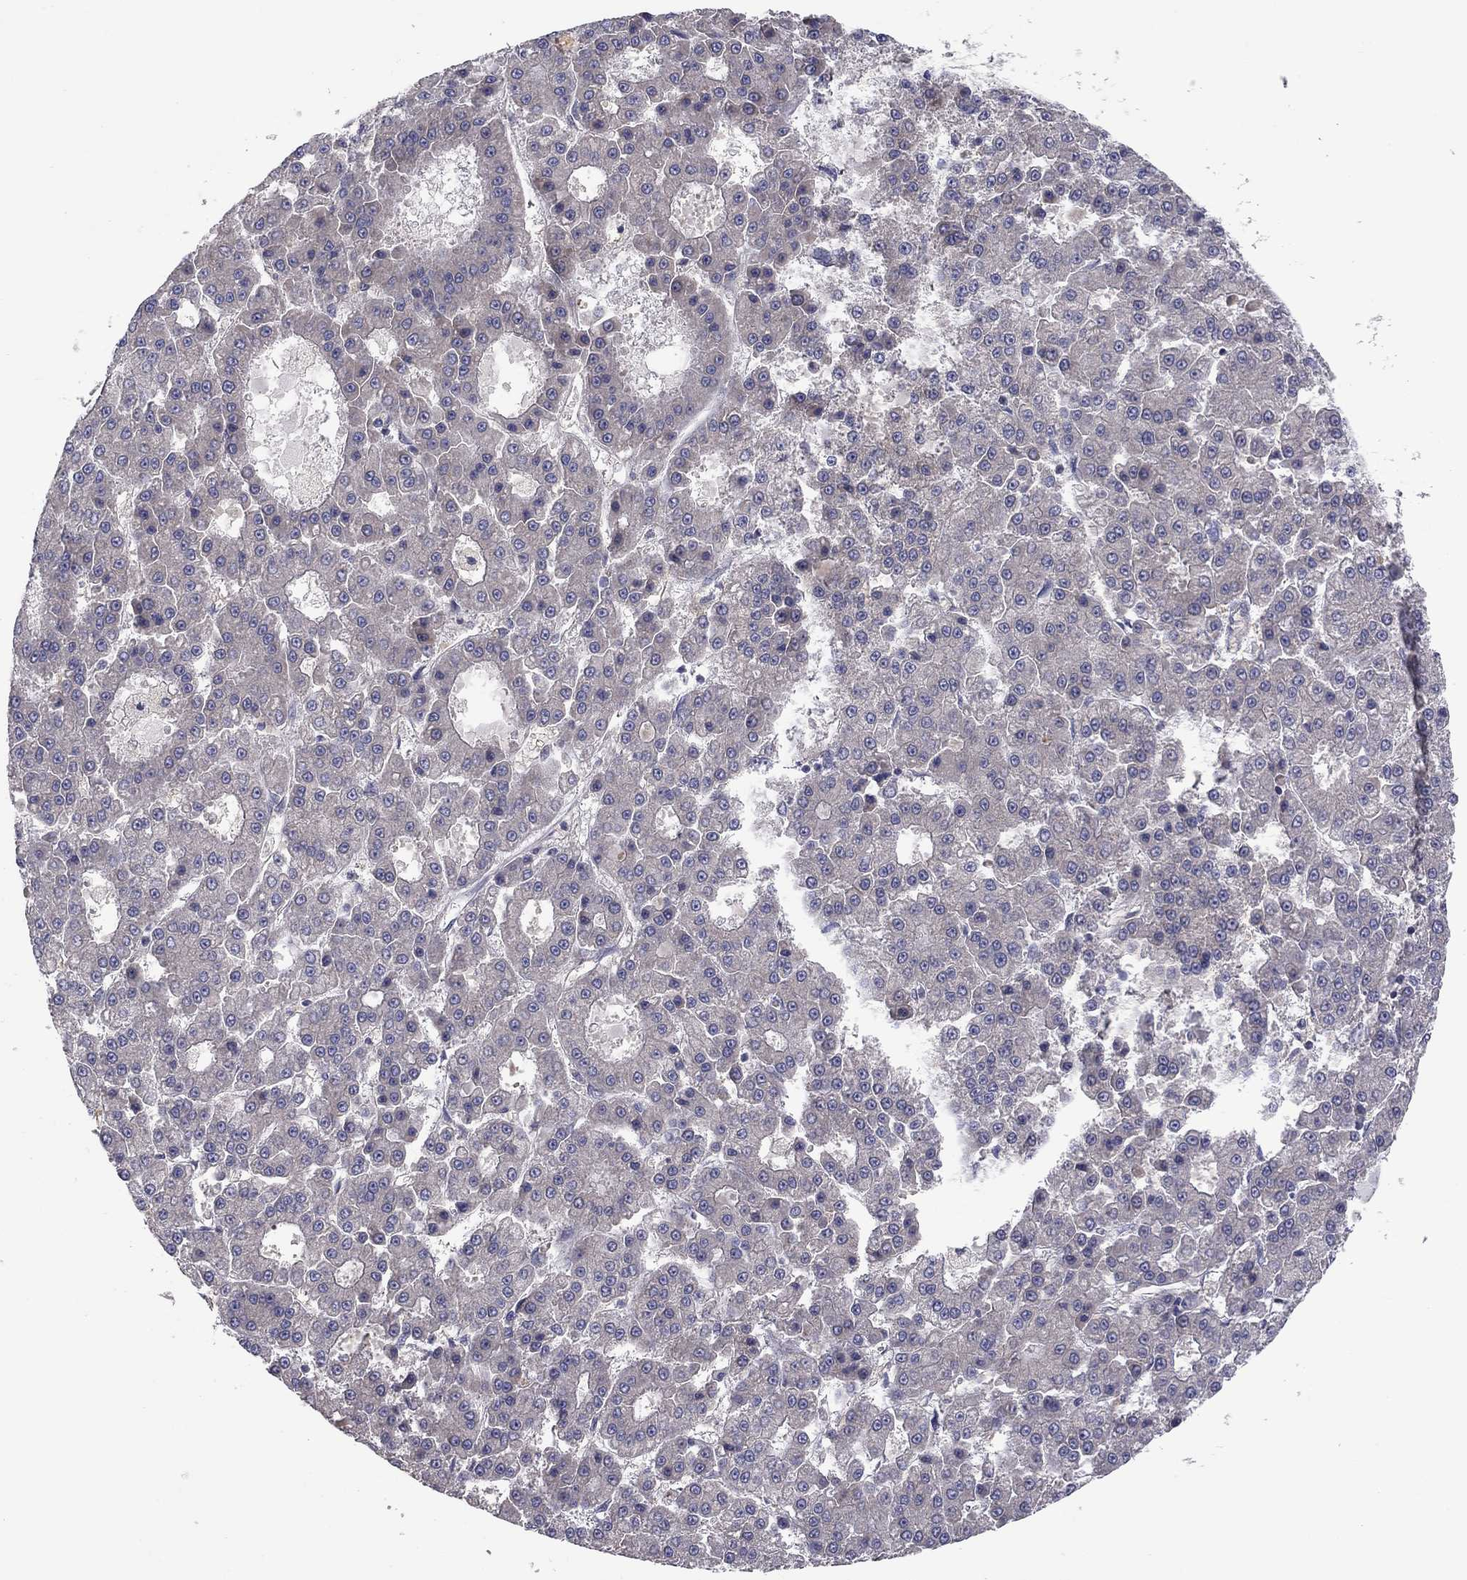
{"staining": {"intensity": "negative", "quantity": "none", "location": "none"}, "tissue": "liver cancer", "cell_type": "Tumor cells", "image_type": "cancer", "snomed": [{"axis": "morphology", "description": "Carcinoma, Hepatocellular, NOS"}, {"axis": "topography", "description": "Liver"}], "caption": "Immunohistochemistry (IHC) photomicrograph of liver hepatocellular carcinoma stained for a protein (brown), which exhibits no expression in tumor cells.", "gene": "RNF123", "patient": {"sex": "male", "age": 70}}